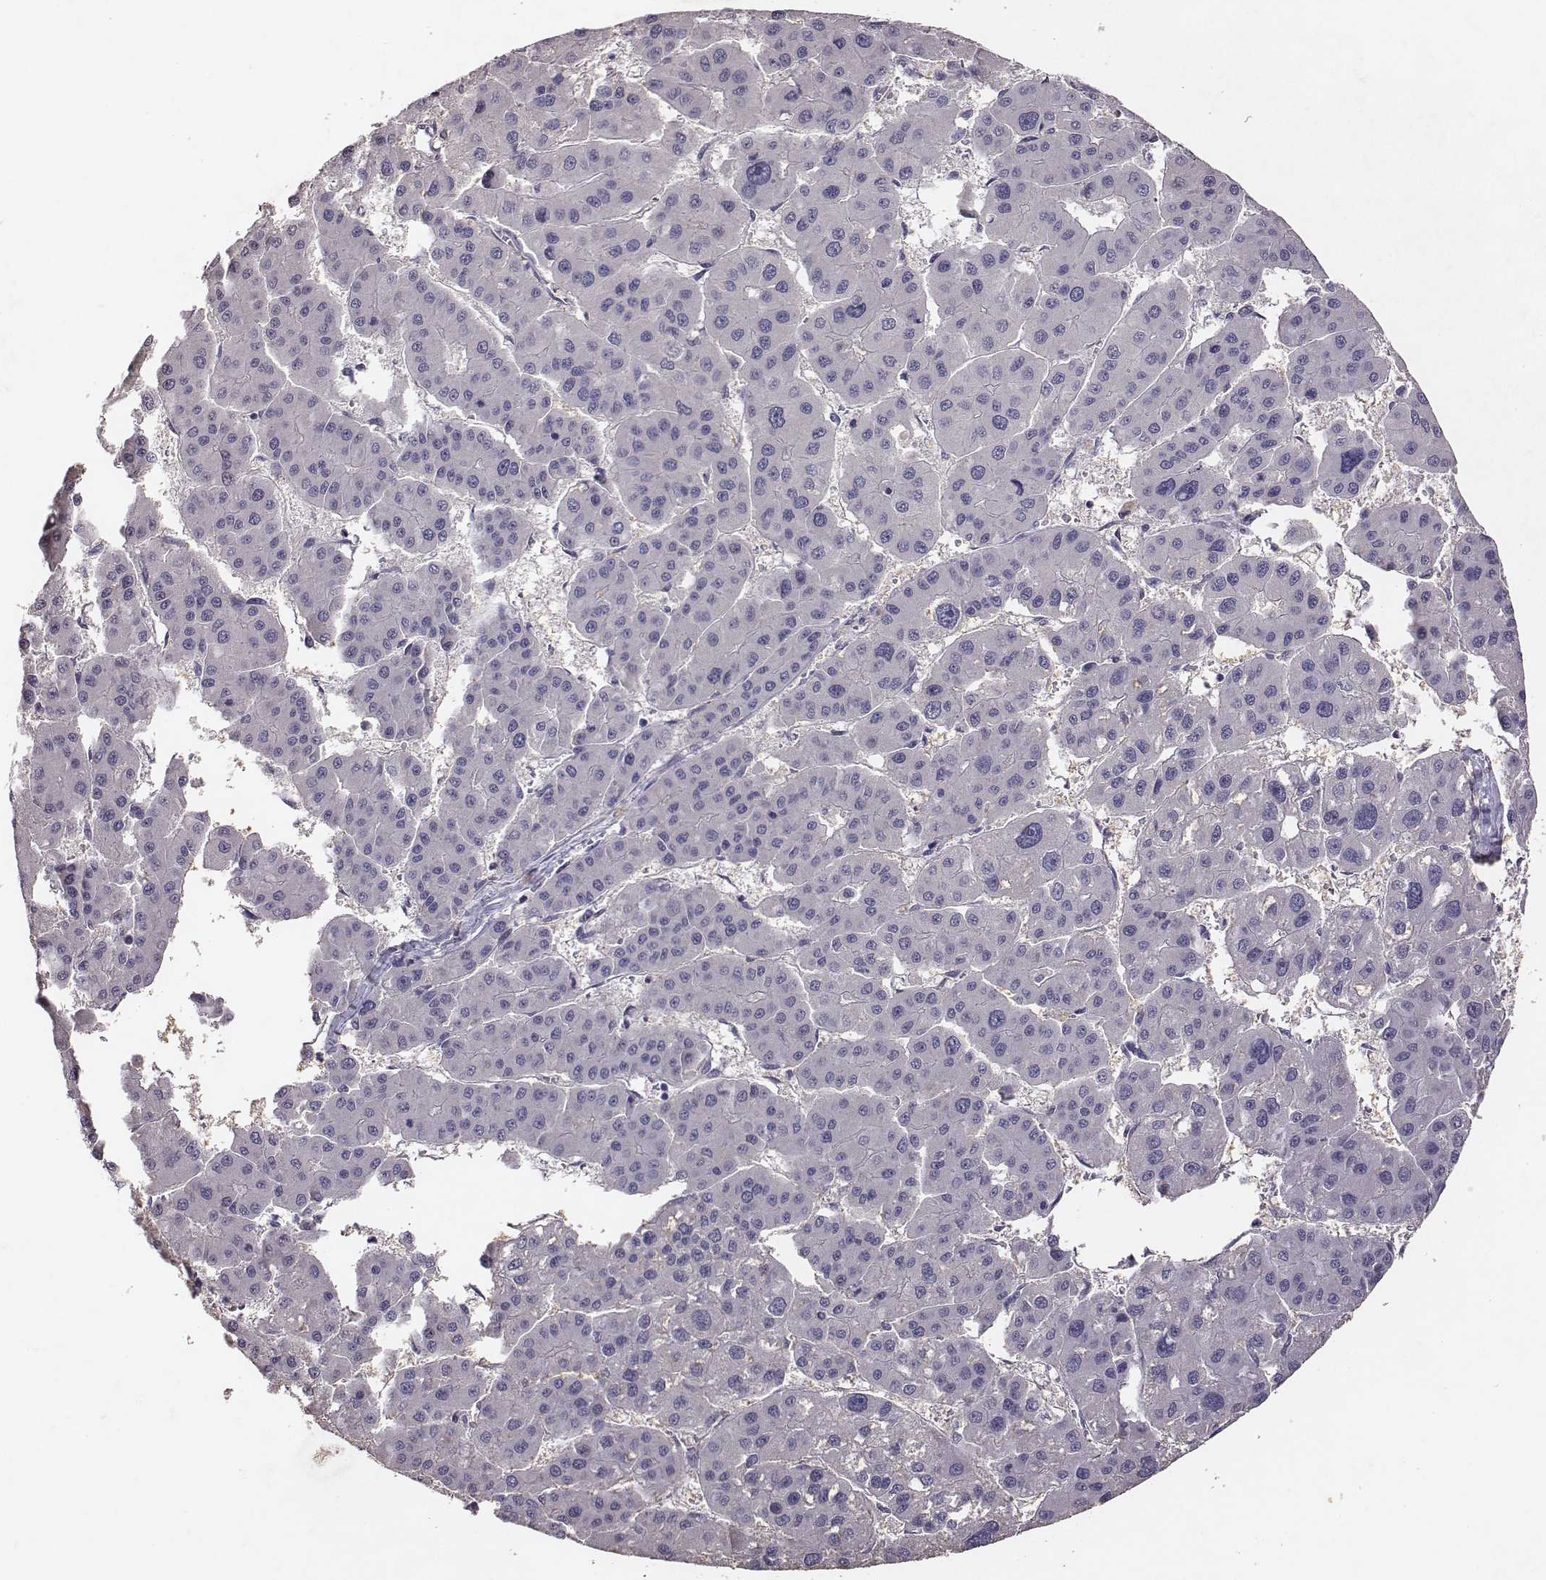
{"staining": {"intensity": "negative", "quantity": "none", "location": "none"}, "tissue": "liver cancer", "cell_type": "Tumor cells", "image_type": "cancer", "snomed": [{"axis": "morphology", "description": "Carcinoma, Hepatocellular, NOS"}, {"axis": "topography", "description": "Liver"}], "caption": "Tumor cells are negative for protein expression in human hepatocellular carcinoma (liver). (DAB immunohistochemistry with hematoxylin counter stain).", "gene": "SLC22A6", "patient": {"sex": "male", "age": 73}}